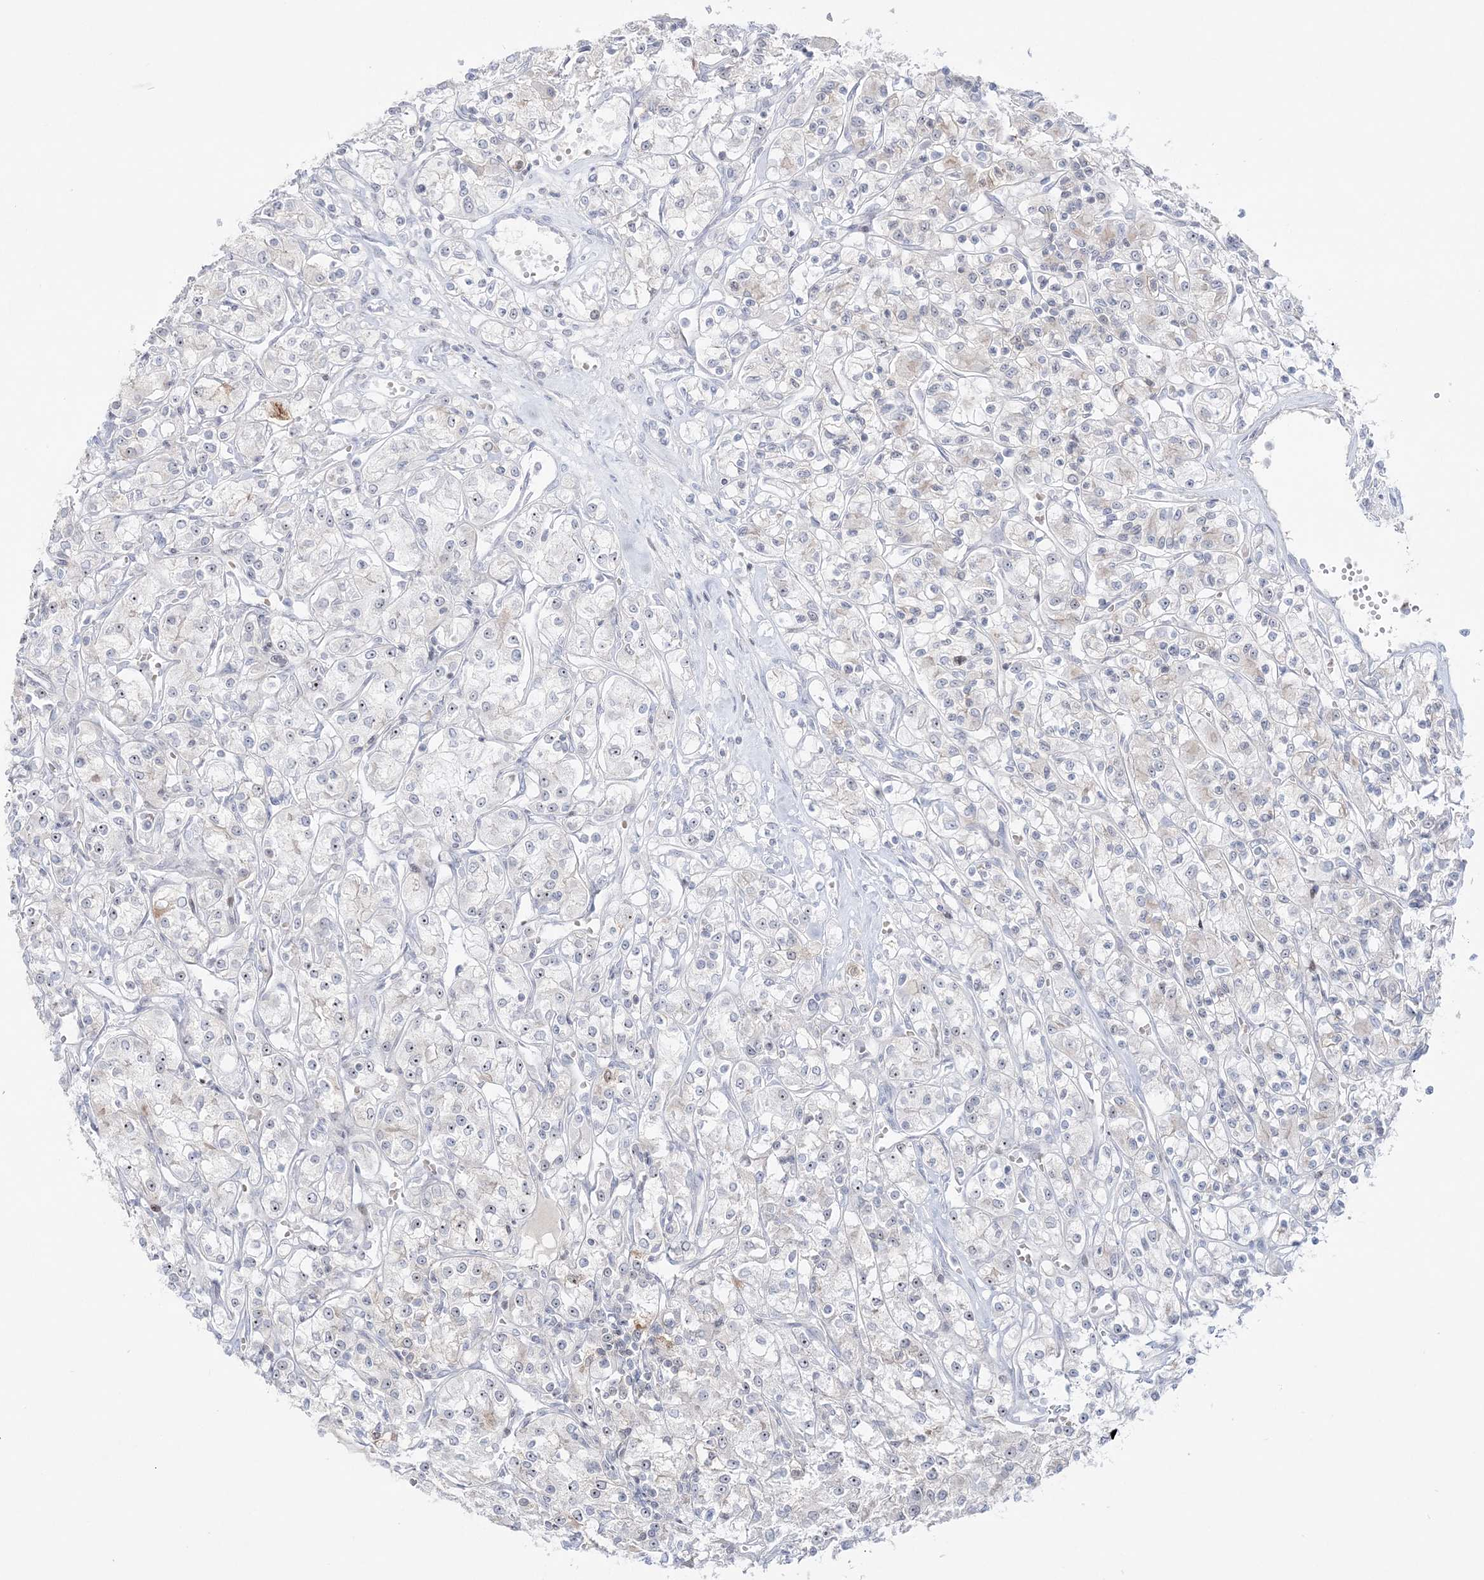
{"staining": {"intensity": "negative", "quantity": "none", "location": "none"}, "tissue": "renal cancer", "cell_type": "Tumor cells", "image_type": "cancer", "snomed": [{"axis": "morphology", "description": "Adenocarcinoma, NOS"}, {"axis": "topography", "description": "Kidney"}], "caption": "Tumor cells show no significant staining in renal cancer (adenocarcinoma). The staining was performed using DAB (3,3'-diaminobenzidine) to visualize the protein expression in brown, while the nuclei were stained in blue with hematoxylin (Magnification: 20x).", "gene": "SH3BP4", "patient": {"sex": "female", "age": 59}}